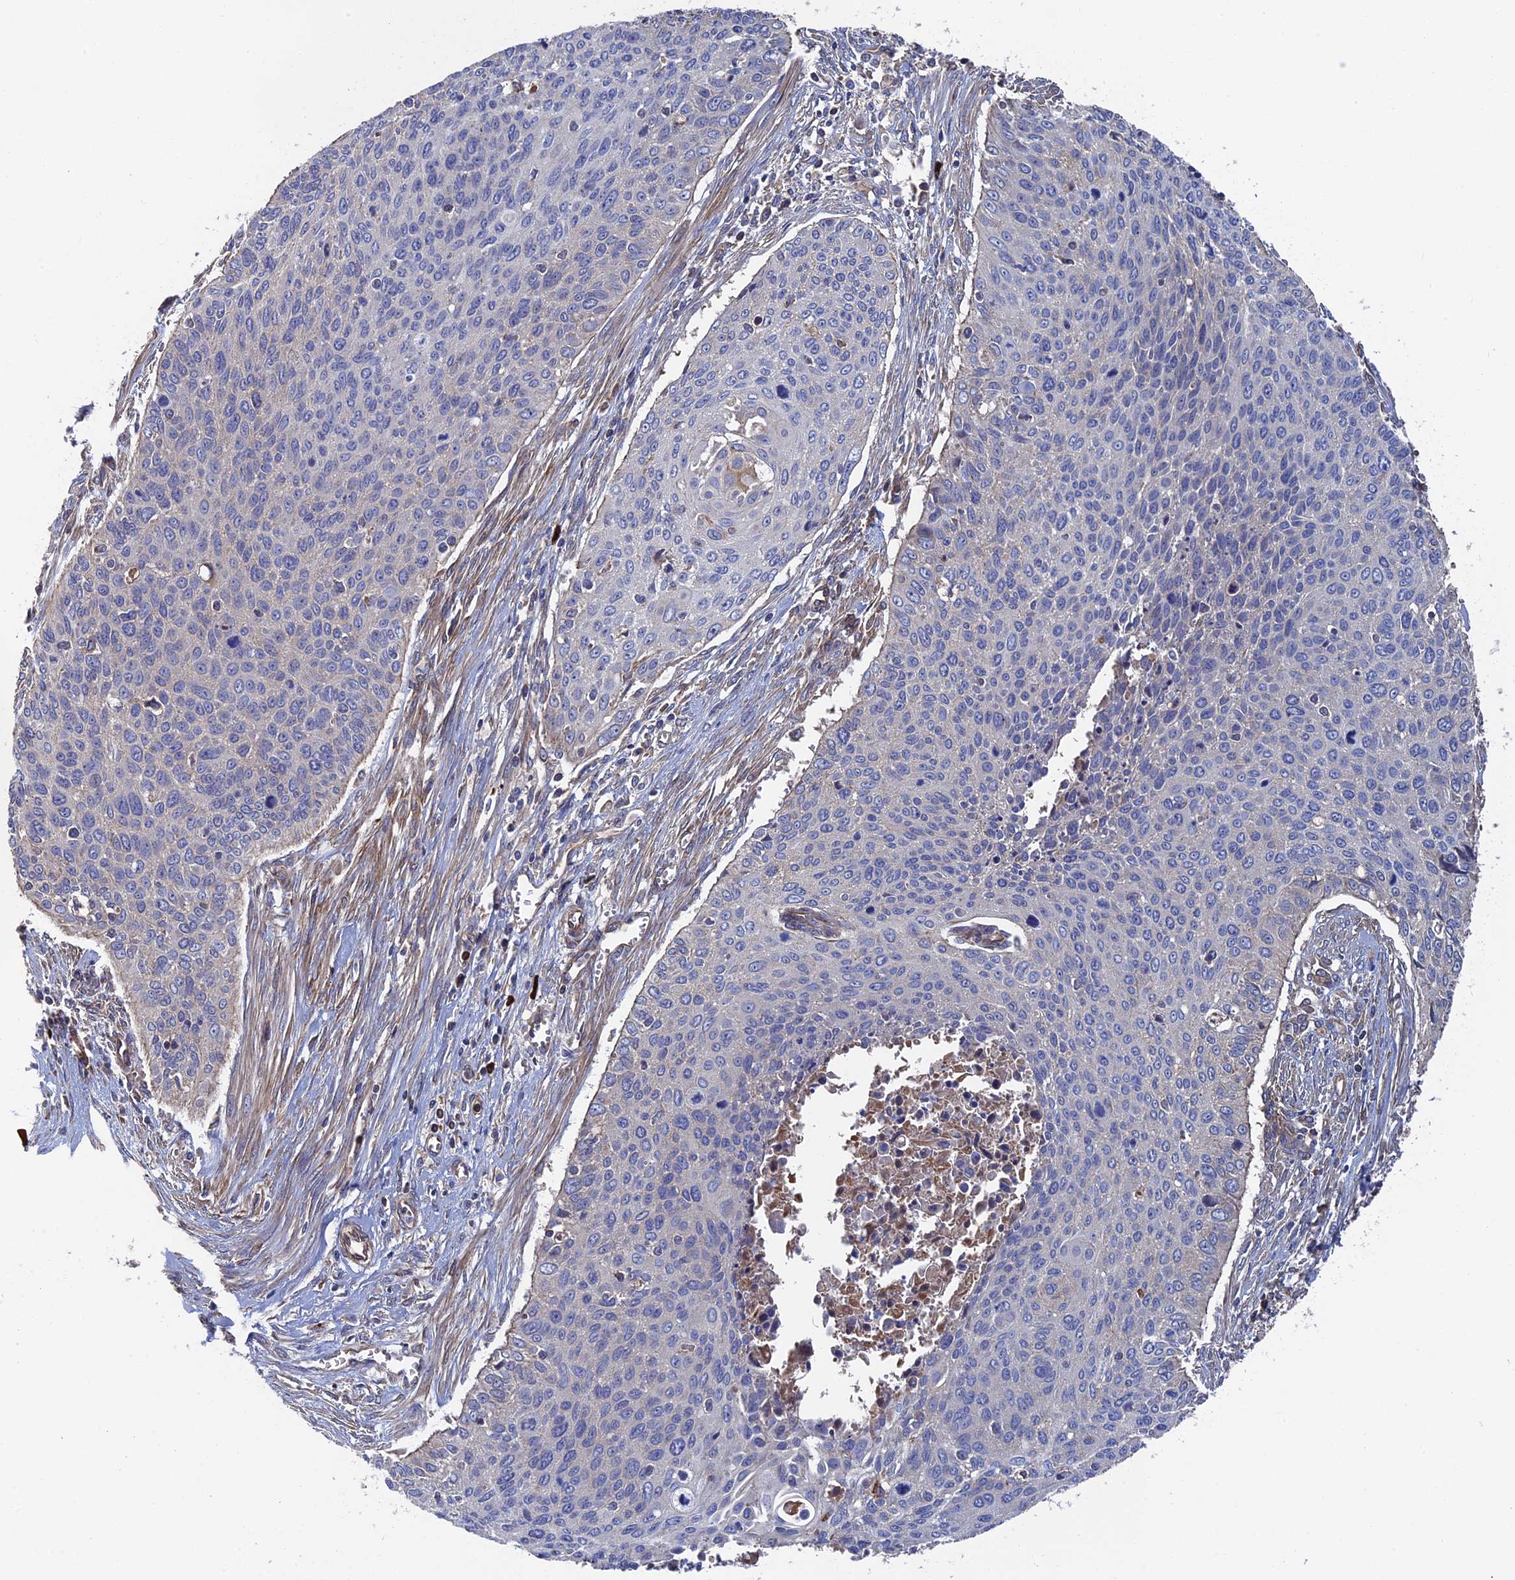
{"staining": {"intensity": "negative", "quantity": "none", "location": "none"}, "tissue": "cervical cancer", "cell_type": "Tumor cells", "image_type": "cancer", "snomed": [{"axis": "morphology", "description": "Squamous cell carcinoma, NOS"}, {"axis": "topography", "description": "Cervix"}], "caption": "This is an immunohistochemistry (IHC) micrograph of human cervical cancer. There is no staining in tumor cells.", "gene": "RPUSD1", "patient": {"sex": "female", "age": 55}}